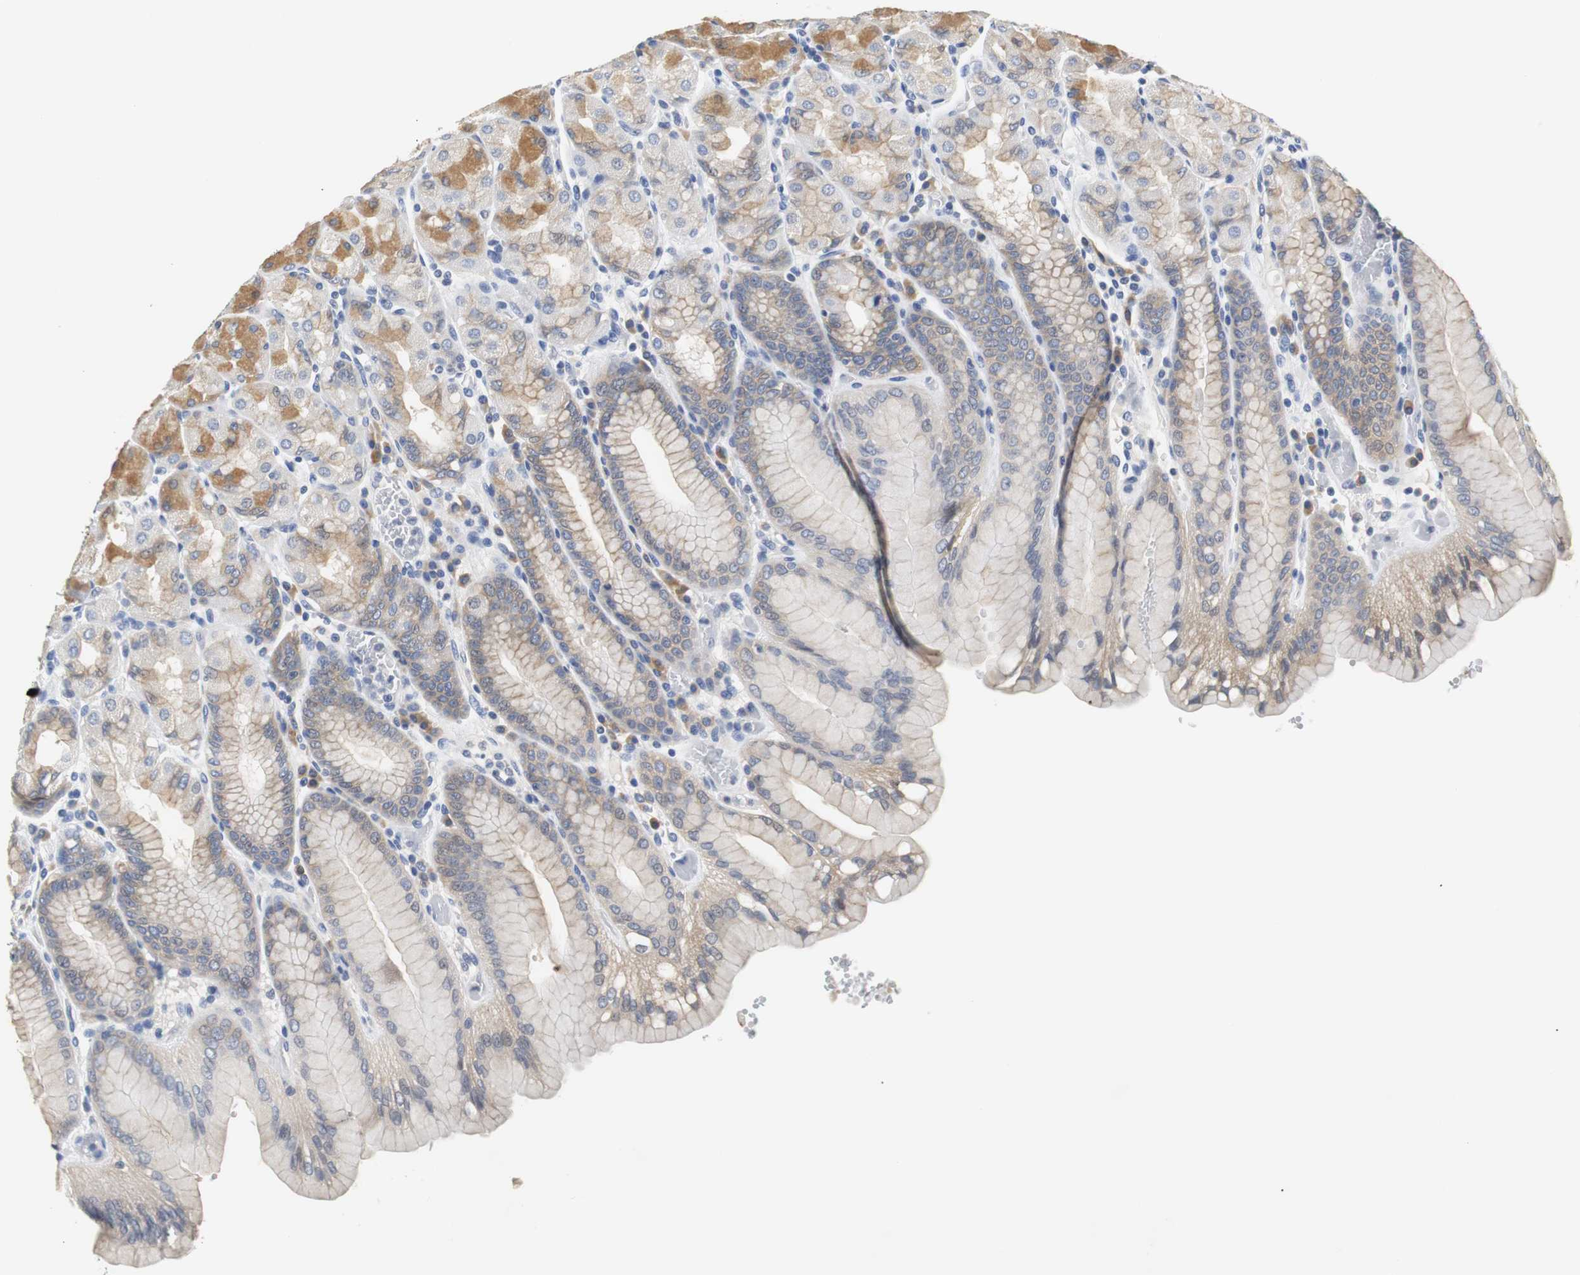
{"staining": {"intensity": "moderate", "quantity": "25%-75%", "location": "cytoplasmic/membranous"}, "tissue": "stomach", "cell_type": "Glandular cells", "image_type": "normal", "snomed": [{"axis": "morphology", "description": "Normal tissue, NOS"}, {"axis": "topography", "description": "Stomach, upper"}, {"axis": "topography", "description": "Stomach"}], "caption": "Brown immunohistochemical staining in normal stomach reveals moderate cytoplasmic/membranous staining in approximately 25%-75% of glandular cells. (DAB (3,3'-diaminobenzidine) = brown stain, brightfield microscopy at high magnification).", "gene": "PCK1", "patient": {"sex": "male", "age": 76}}